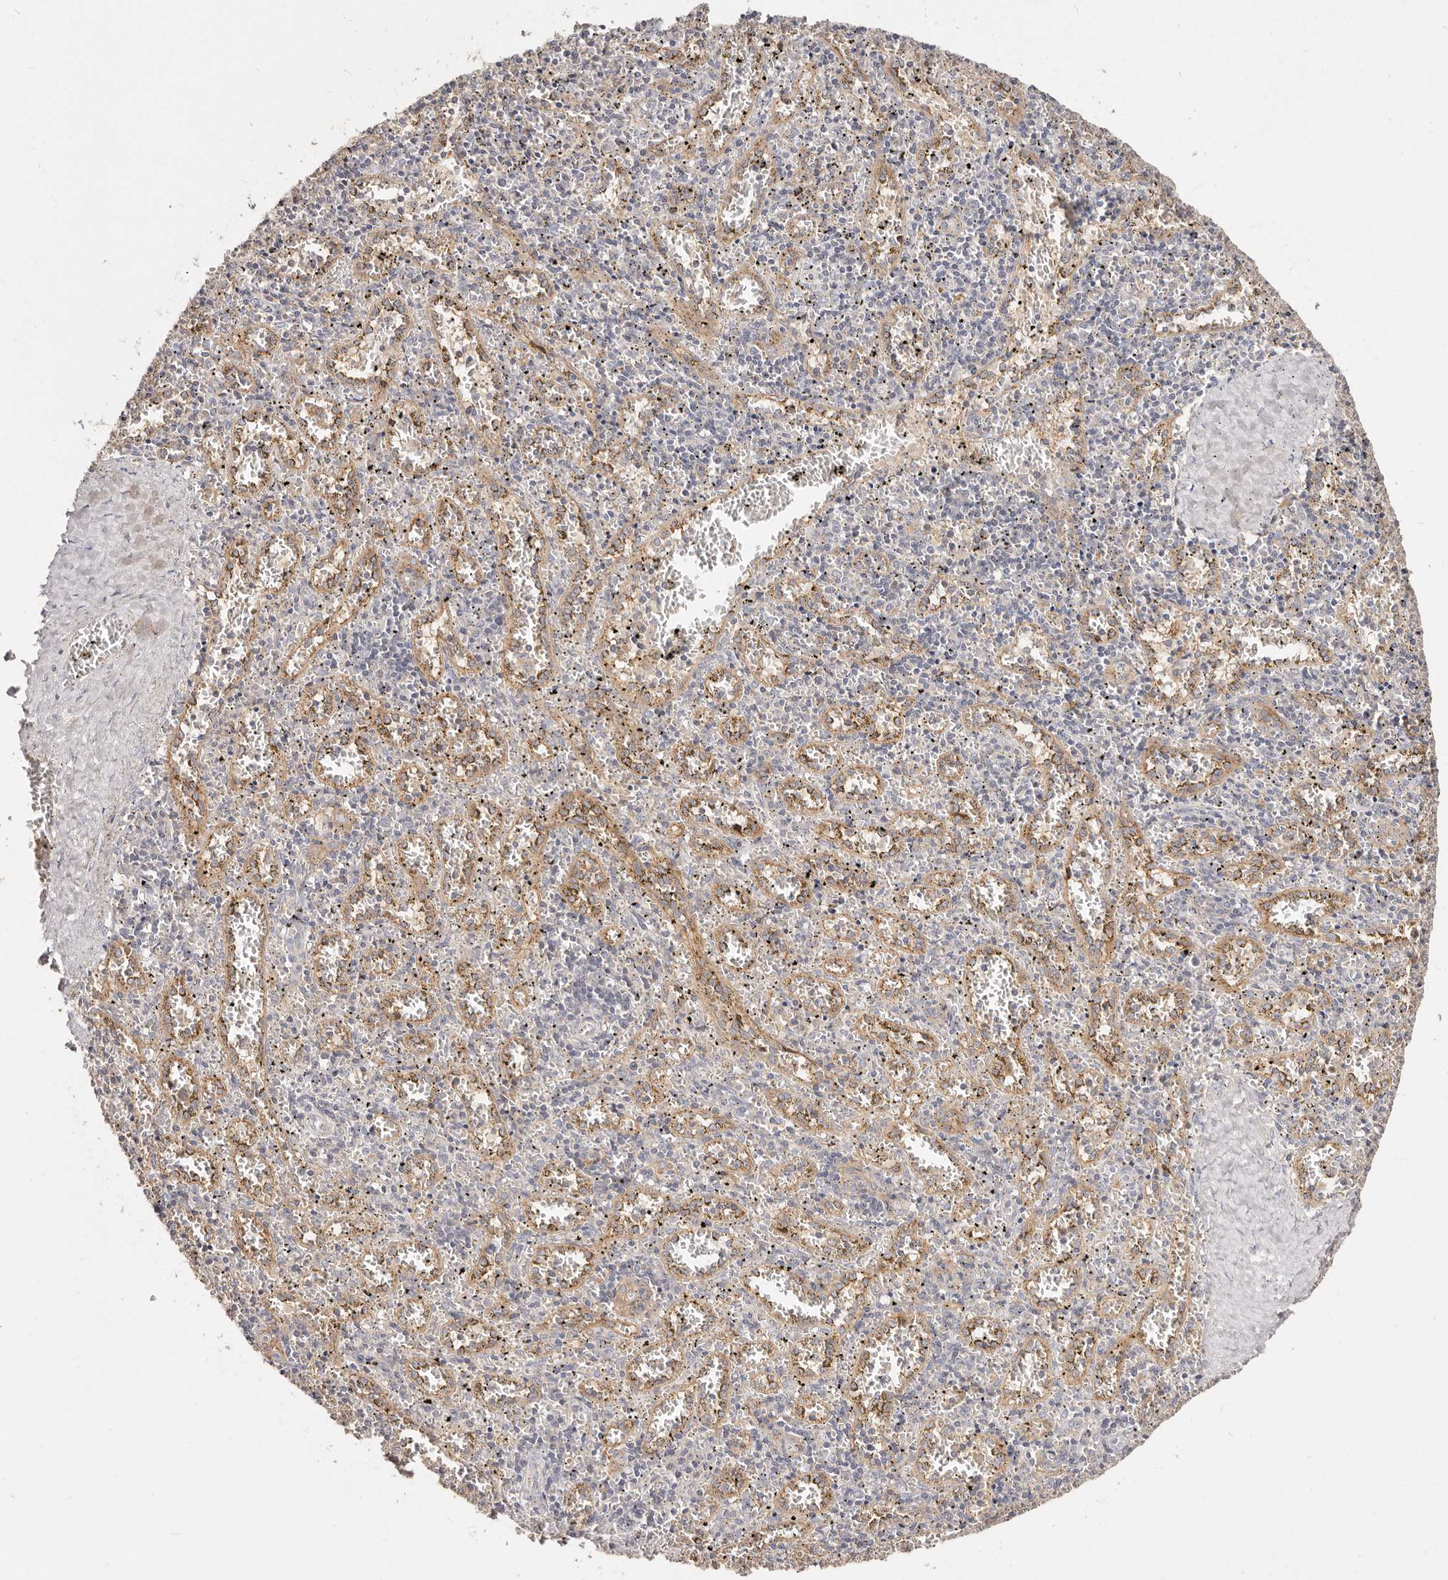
{"staining": {"intensity": "negative", "quantity": "none", "location": "none"}, "tissue": "spleen", "cell_type": "Cells in red pulp", "image_type": "normal", "snomed": [{"axis": "morphology", "description": "Normal tissue, NOS"}, {"axis": "topography", "description": "Spleen"}], "caption": "The photomicrograph demonstrates no significant staining in cells in red pulp of spleen. The staining was performed using DAB to visualize the protein expression in brown, while the nuclei were stained in blue with hematoxylin (Magnification: 20x).", "gene": "CXADR", "patient": {"sex": "male", "age": 11}}